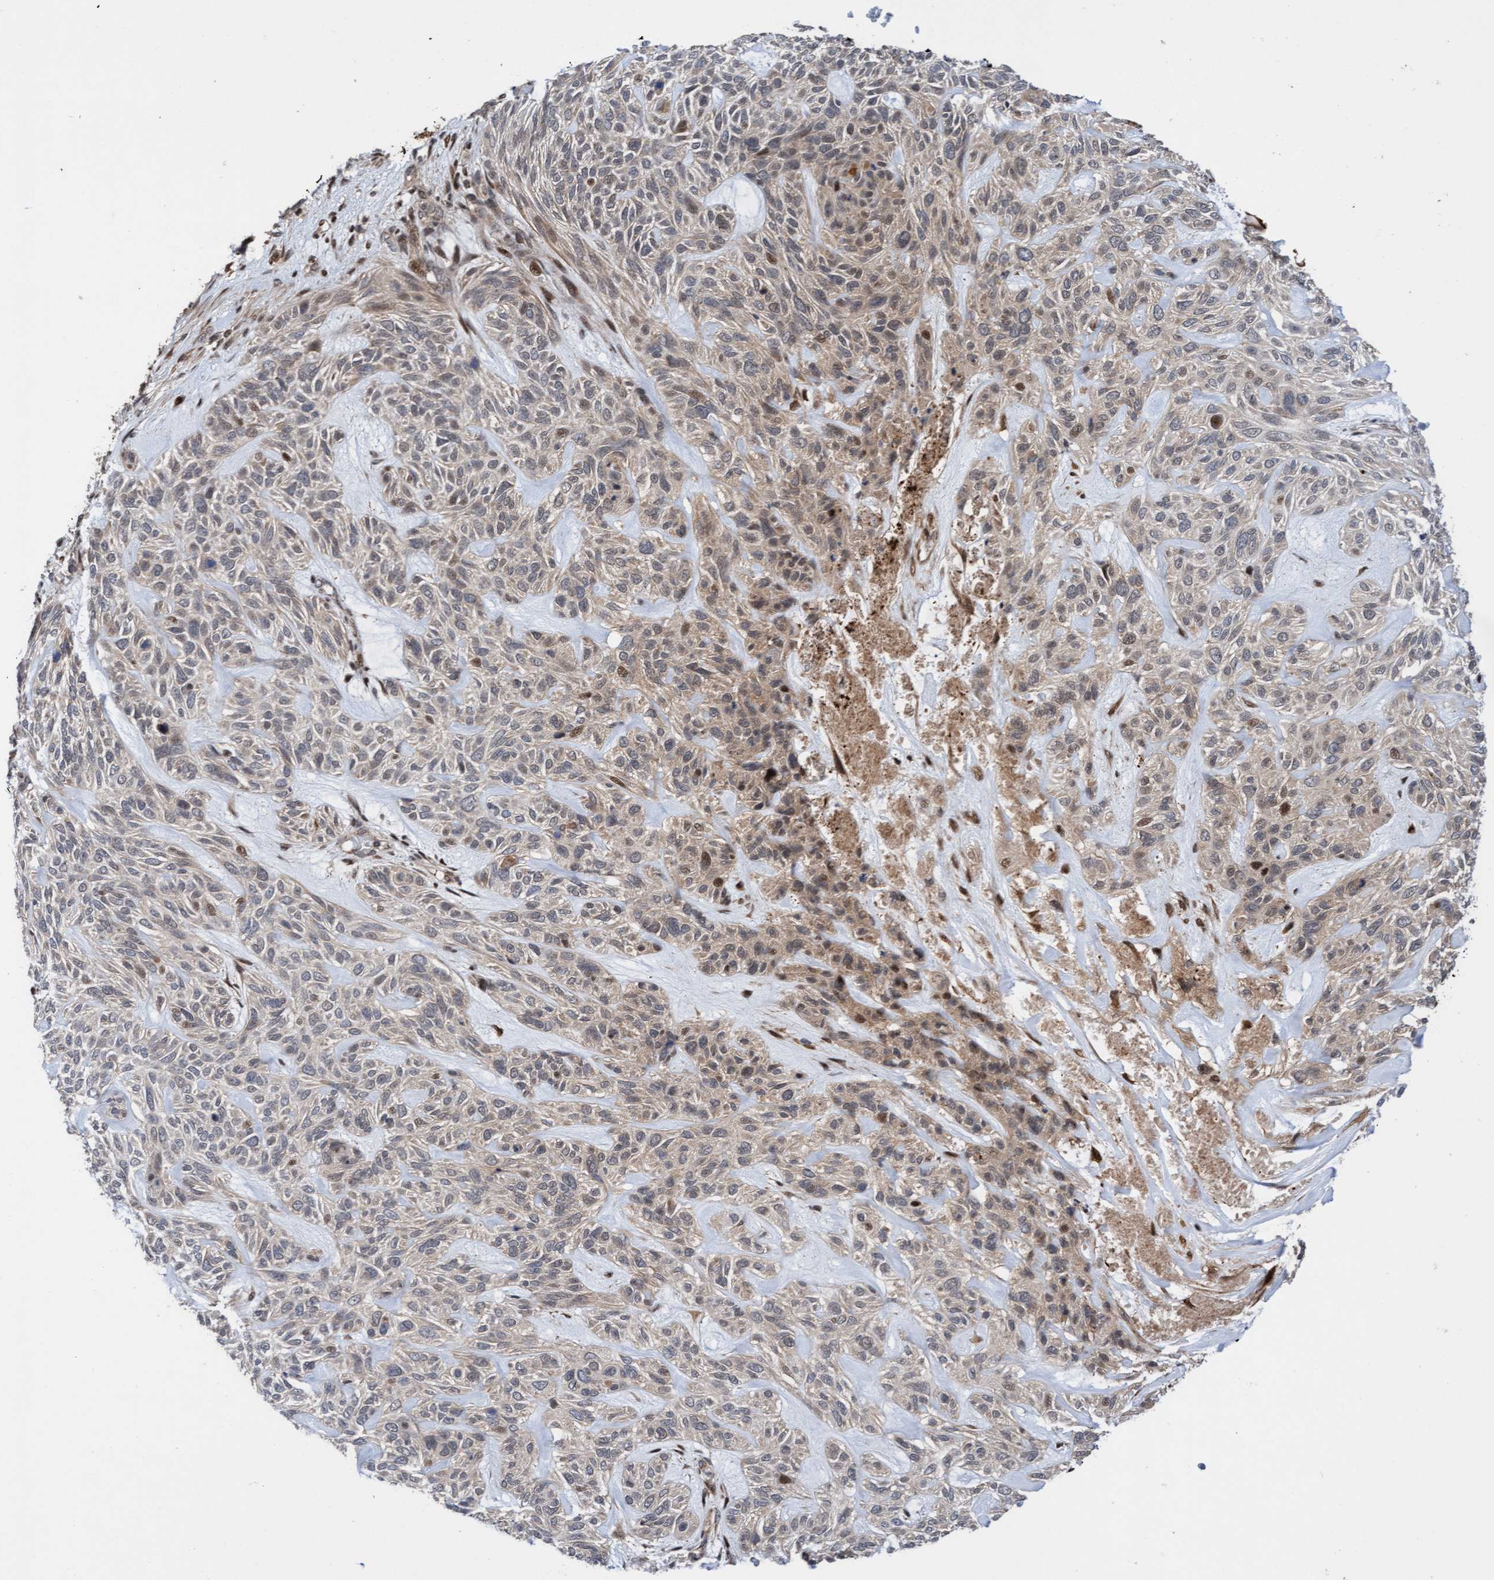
{"staining": {"intensity": "weak", "quantity": "25%-75%", "location": "cytoplasmic/membranous,nuclear"}, "tissue": "skin cancer", "cell_type": "Tumor cells", "image_type": "cancer", "snomed": [{"axis": "morphology", "description": "Basal cell carcinoma"}, {"axis": "topography", "description": "Skin"}], "caption": "DAB immunohistochemical staining of human skin cancer (basal cell carcinoma) shows weak cytoplasmic/membranous and nuclear protein staining in about 25%-75% of tumor cells. The protein is stained brown, and the nuclei are stained in blue (DAB IHC with brightfield microscopy, high magnification).", "gene": "ITFG1", "patient": {"sex": "male", "age": 55}}